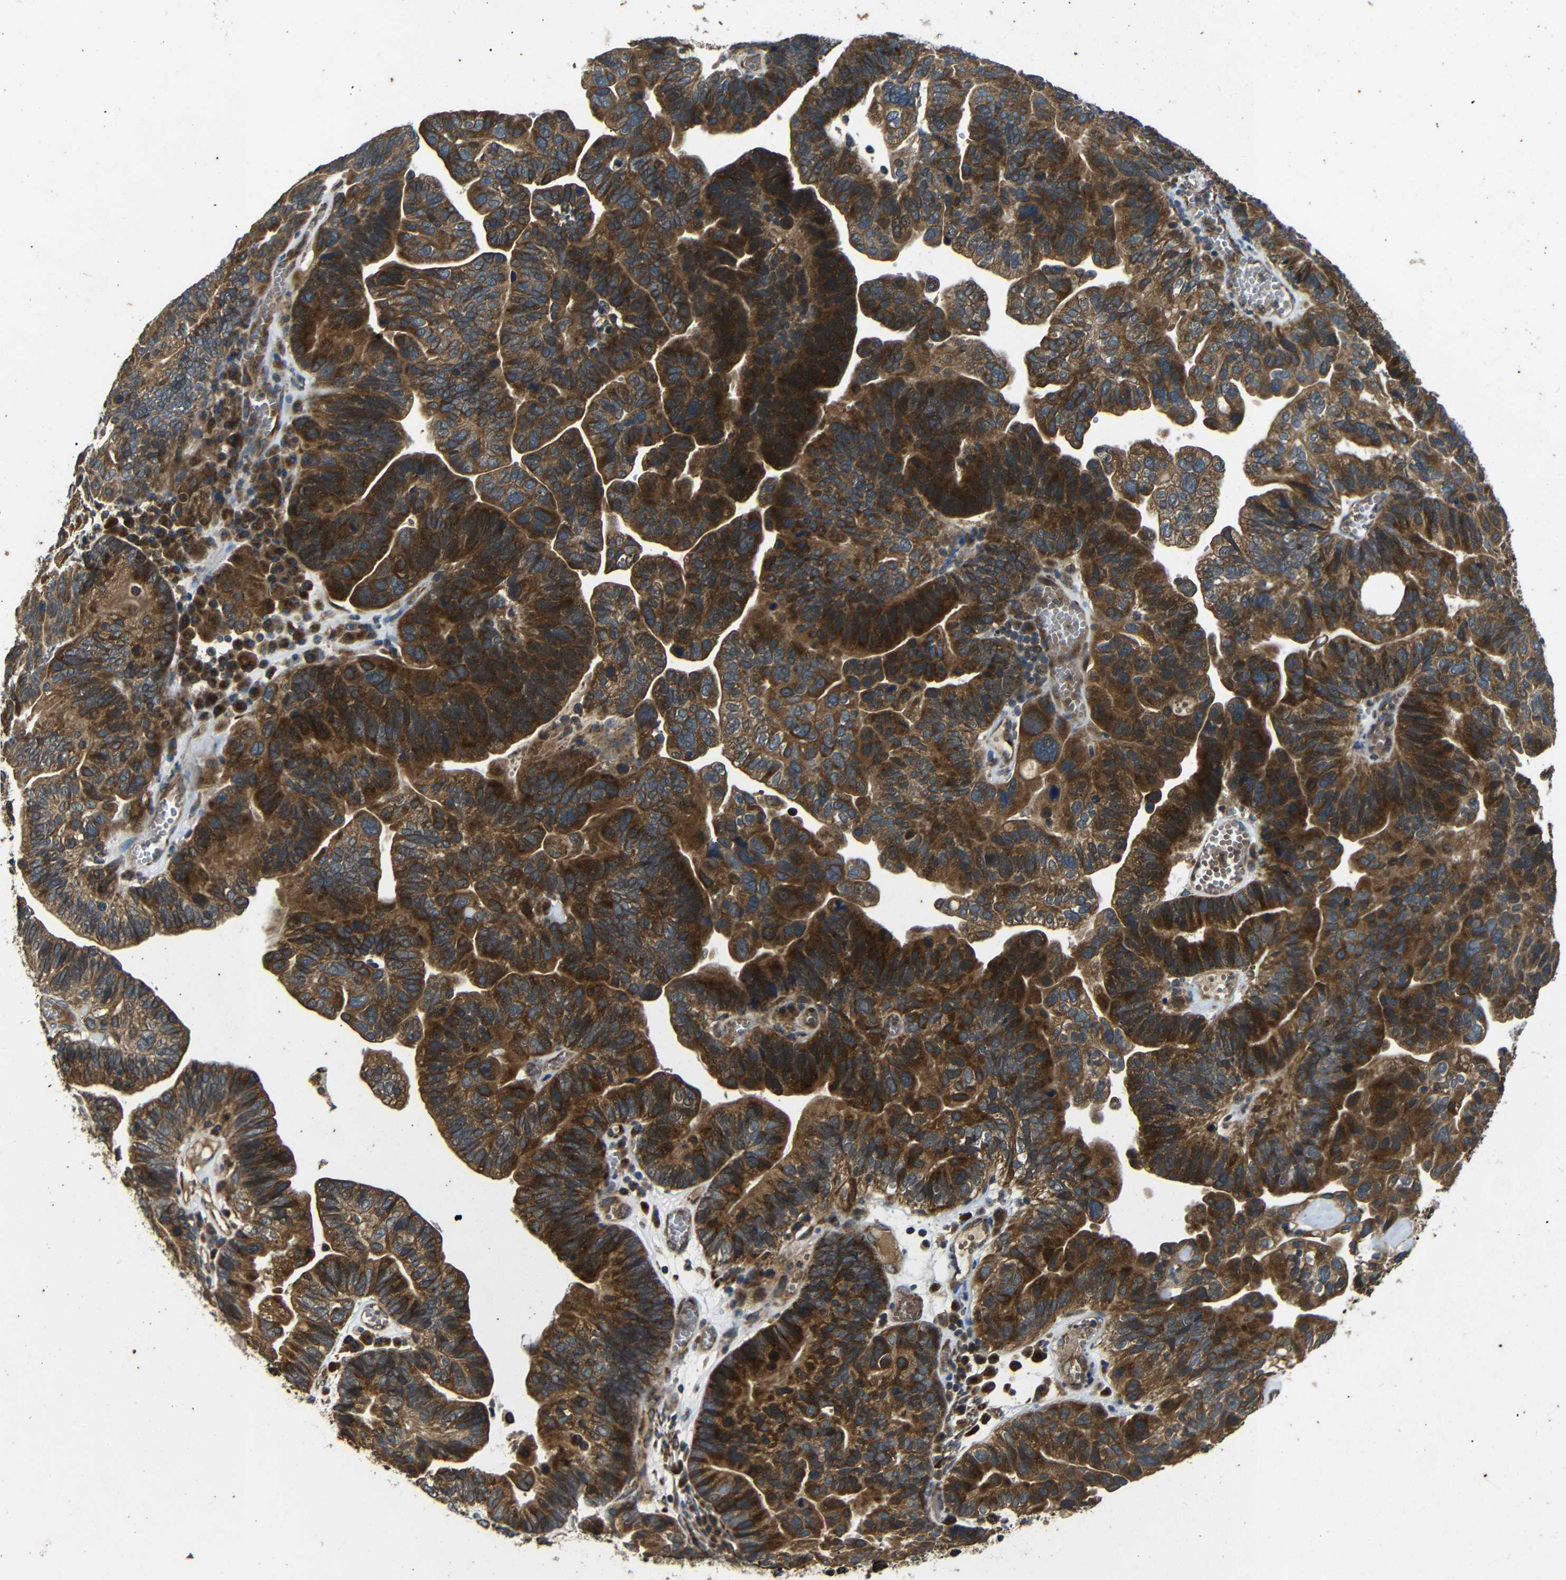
{"staining": {"intensity": "strong", "quantity": ">75%", "location": "cytoplasmic/membranous"}, "tissue": "ovarian cancer", "cell_type": "Tumor cells", "image_type": "cancer", "snomed": [{"axis": "morphology", "description": "Cystadenocarcinoma, serous, NOS"}, {"axis": "topography", "description": "Ovary"}], "caption": "Brown immunohistochemical staining in ovarian cancer displays strong cytoplasmic/membranous staining in approximately >75% of tumor cells. Ihc stains the protein in brown and the nuclei are stained blue.", "gene": "TRPC1", "patient": {"sex": "female", "age": 56}}